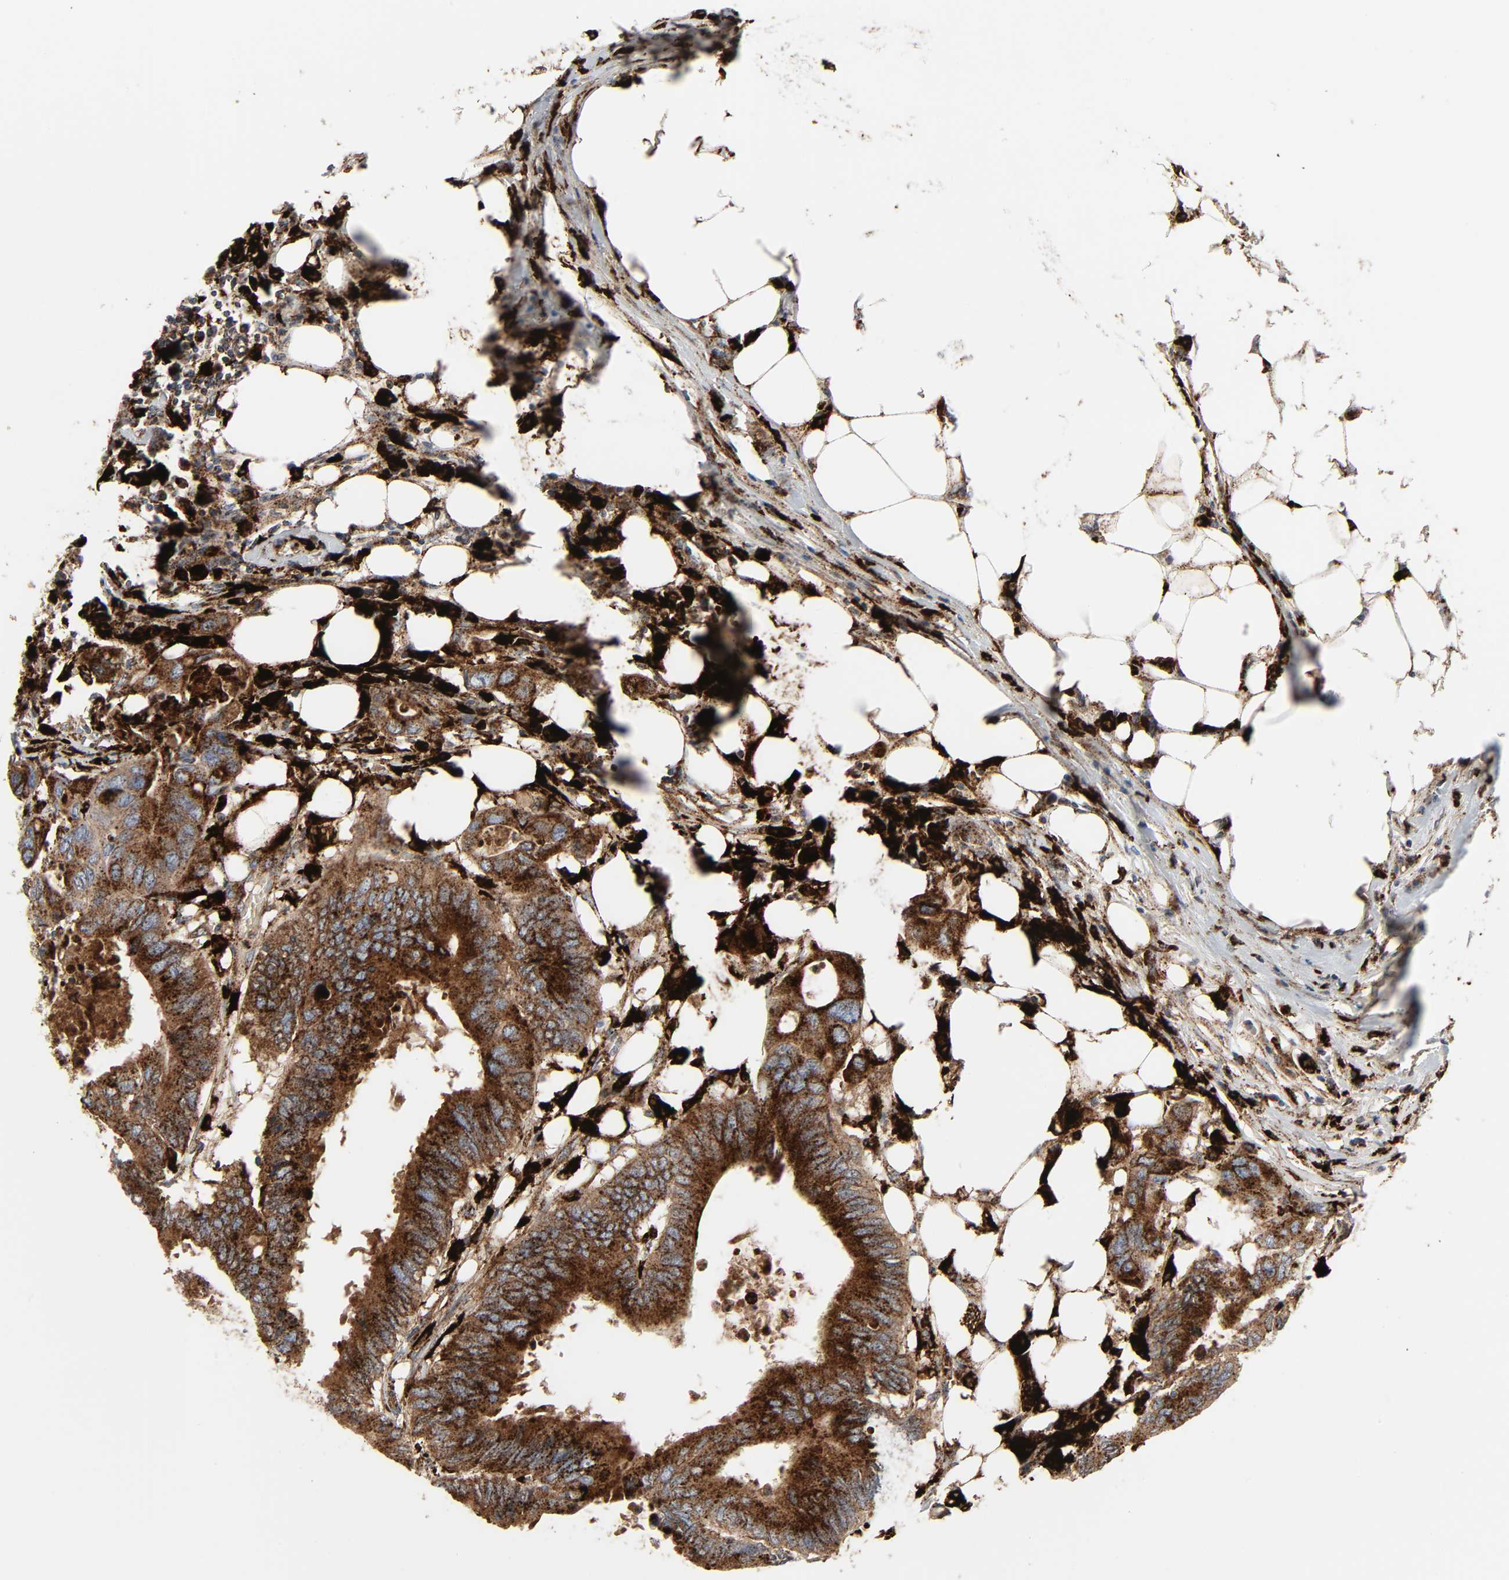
{"staining": {"intensity": "strong", "quantity": ">75%", "location": "cytoplasmic/membranous"}, "tissue": "colorectal cancer", "cell_type": "Tumor cells", "image_type": "cancer", "snomed": [{"axis": "morphology", "description": "Adenocarcinoma, NOS"}, {"axis": "topography", "description": "Colon"}], "caption": "Brown immunohistochemical staining in adenocarcinoma (colorectal) demonstrates strong cytoplasmic/membranous positivity in about >75% of tumor cells. The protein of interest is stained brown, and the nuclei are stained in blue (DAB IHC with brightfield microscopy, high magnification).", "gene": "PSAP", "patient": {"sex": "male", "age": 71}}